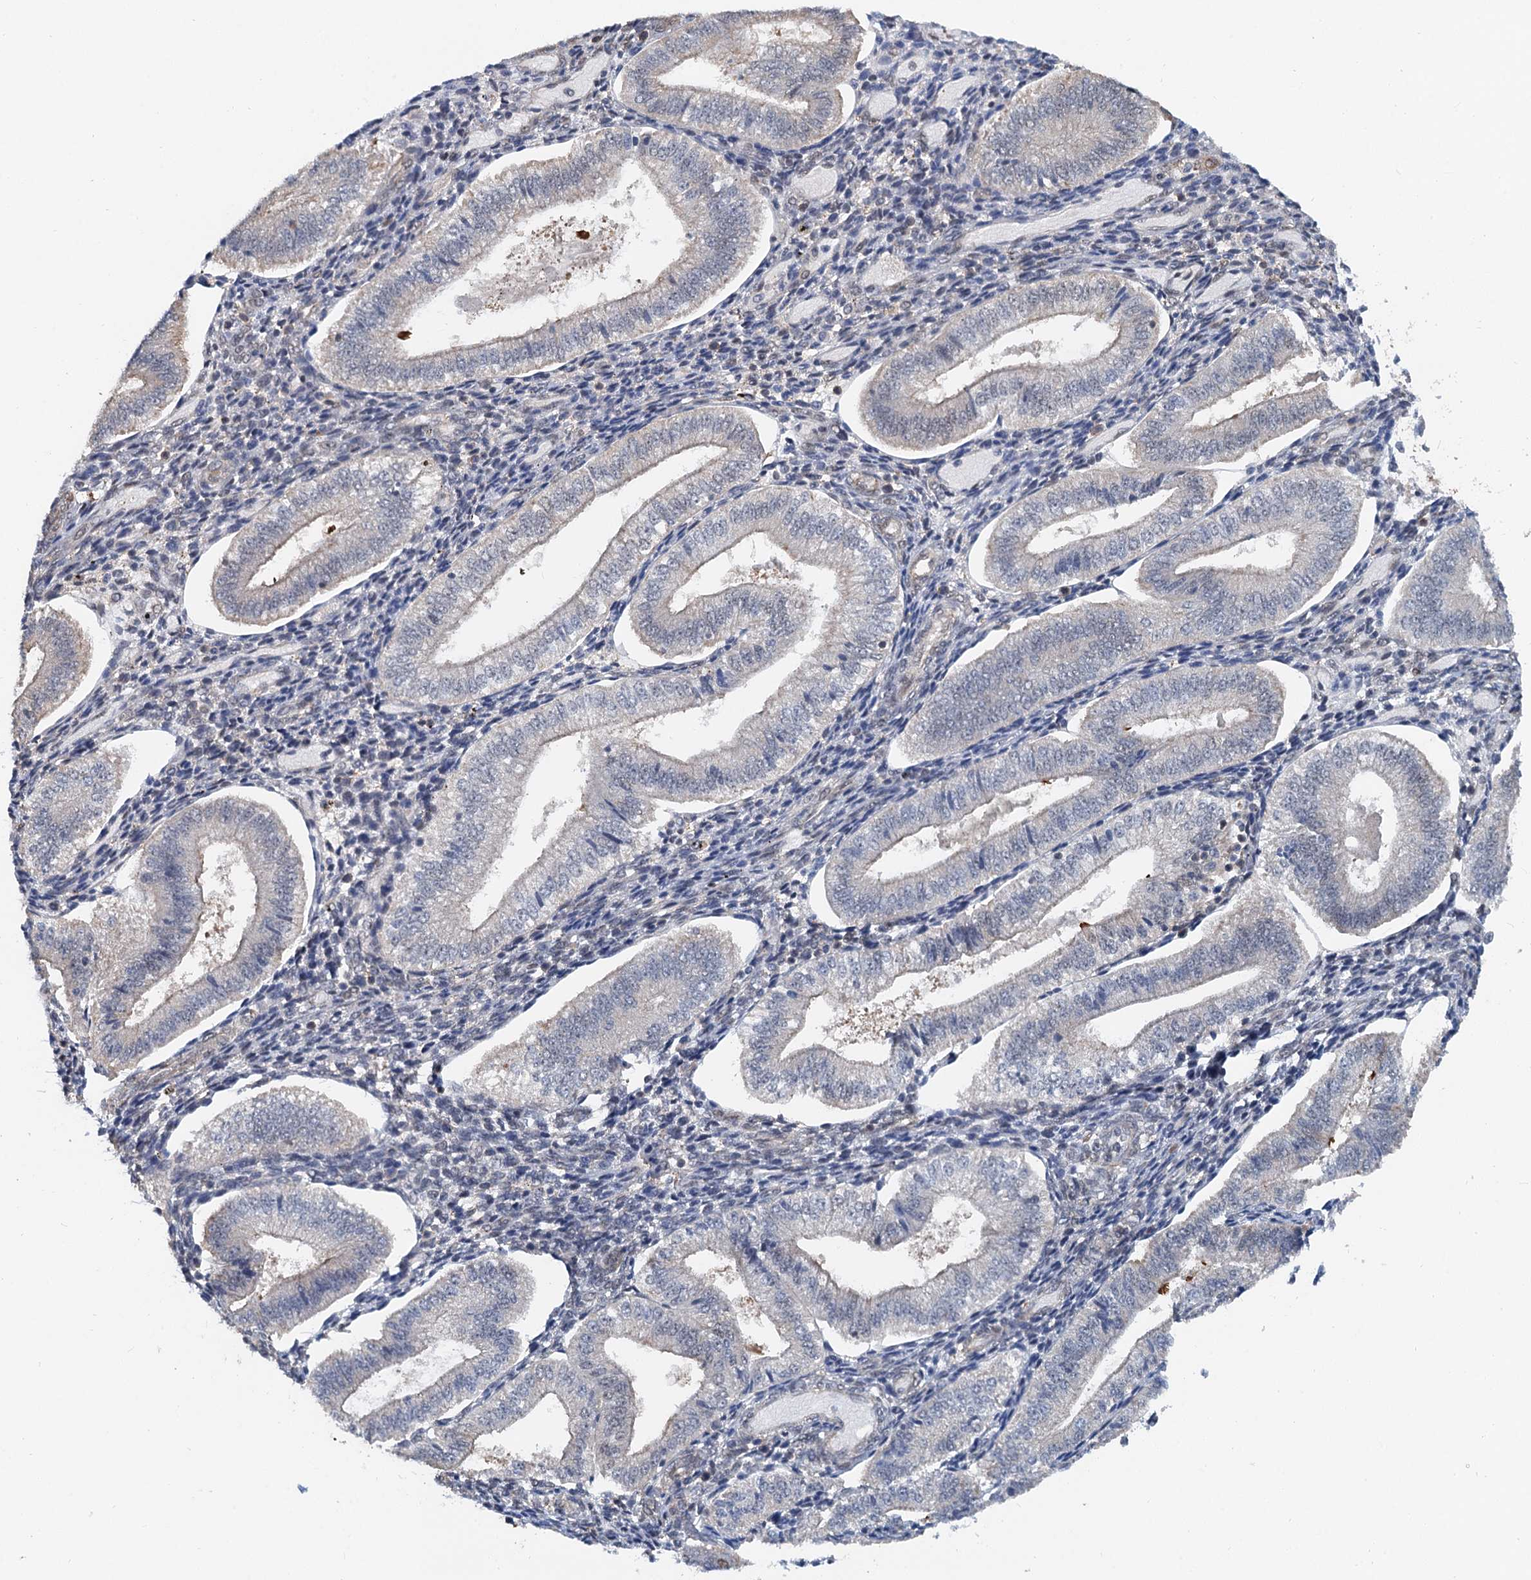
{"staining": {"intensity": "moderate", "quantity": "25%-75%", "location": "nuclear"}, "tissue": "endometrium", "cell_type": "Cells in endometrial stroma", "image_type": "normal", "snomed": [{"axis": "morphology", "description": "Normal tissue, NOS"}, {"axis": "topography", "description": "Endometrium"}], "caption": "Immunohistochemical staining of benign human endometrium exhibits medium levels of moderate nuclear positivity in about 25%-75% of cells in endometrial stroma. (IHC, brightfield microscopy, high magnification).", "gene": "CFDP1", "patient": {"sex": "female", "age": 34}}